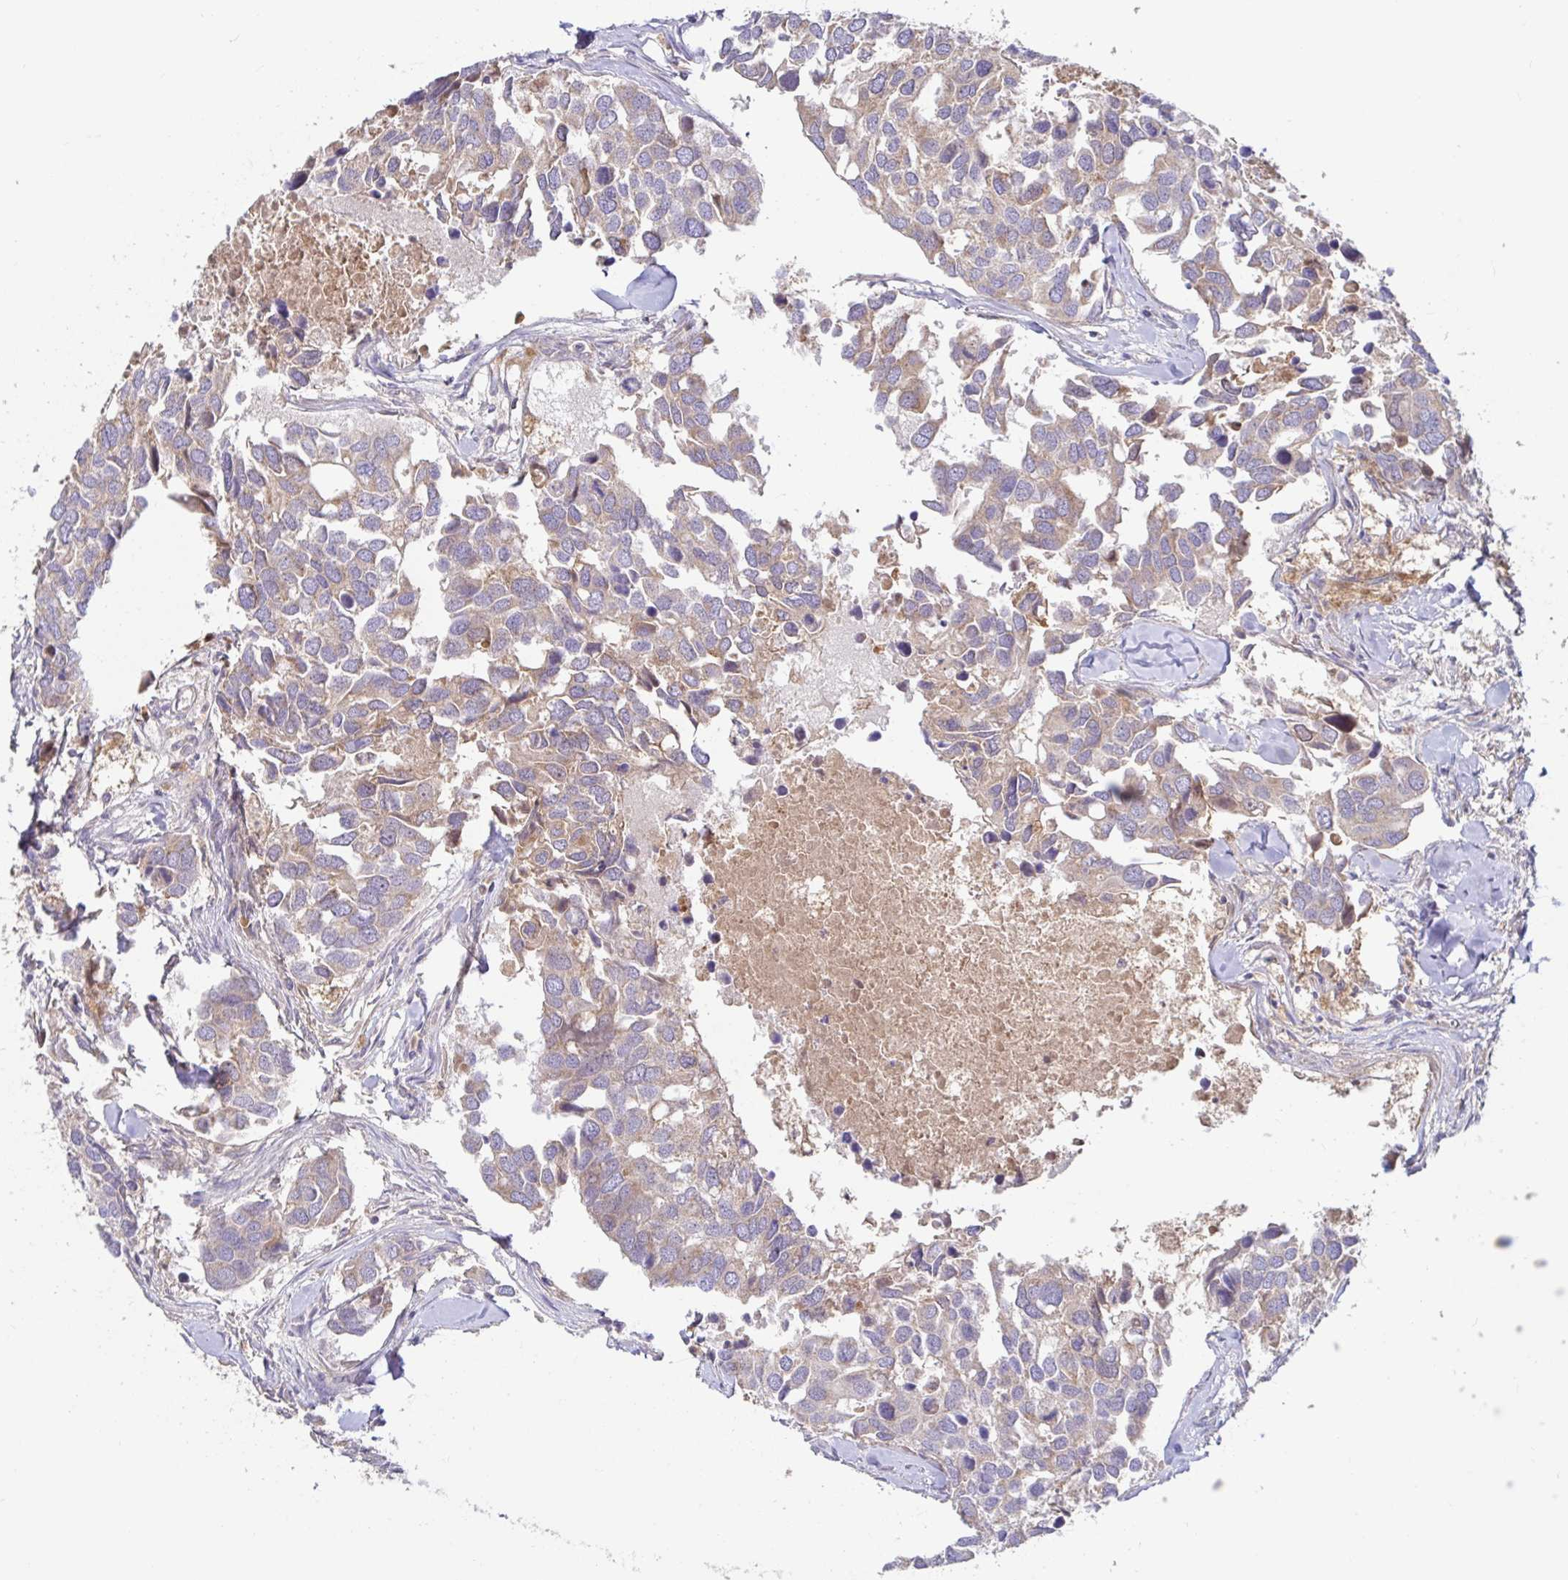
{"staining": {"intensity": "weak", "quantity": "25%-75%", "location": "cytoplasmic/membranous"}, "tissue": "breast cancer", "cell_type": "Tumor cells", "image_type": "cancer", "snomed": [{"axis": "morphology", "description": "Duct carcinoma"}, {"axis": "topography", "description": "Breast"}], "caption": "The histopathology image reveals staining of breast cancer, revealing weak cytoplasmic/membranous protein positivity (brown color) within tumor cells. (DAB IHC, brown staining for protein, blue staining for nuclei).", "gene": "LARP1", "patient": {"sex": "female", "age": 83}}